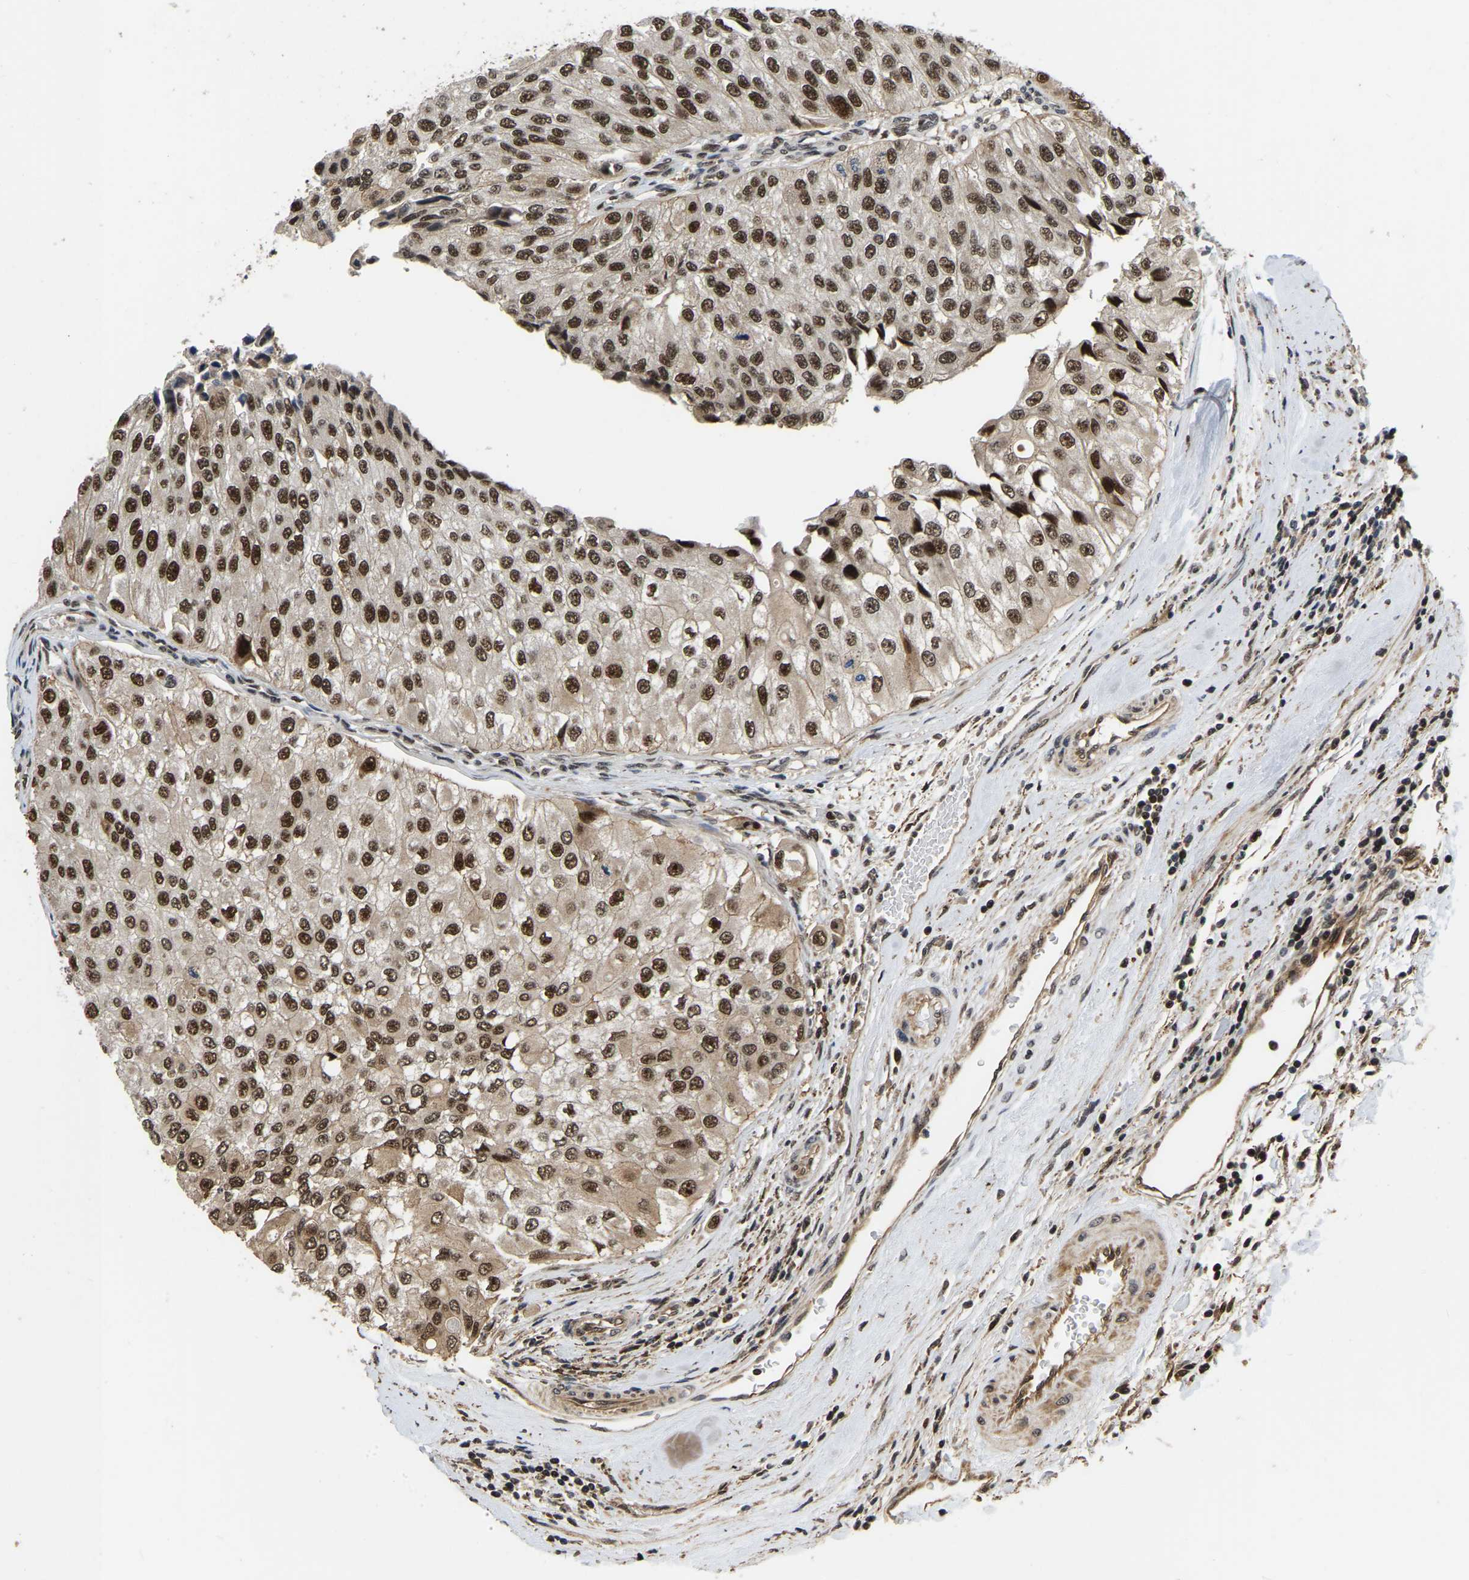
{"staining": {"intensity": "strong", "quantity": ">75%", "location": "nuclear"}, "tissue": "urothelial cancer", "cell_type": "Tumor cells", "image_type": "cancer", "snomed": [{"axis": "morphology", "description": "Urothelial carcinoma, High grade"}, {"axis": "topography", "description": "Kidney"}, {"axis": "topography", "description": "Urinary bladder"}], "caption": "A high amount of strong nuclear staining is present in approximately >75% of tumor cells in urothelial carcinoma (high-grade) tissue. (IHC, brightfield microscopy, high magnification).", "gene": "CIAO1", "patient": {"sex": "male", "age": 77}}